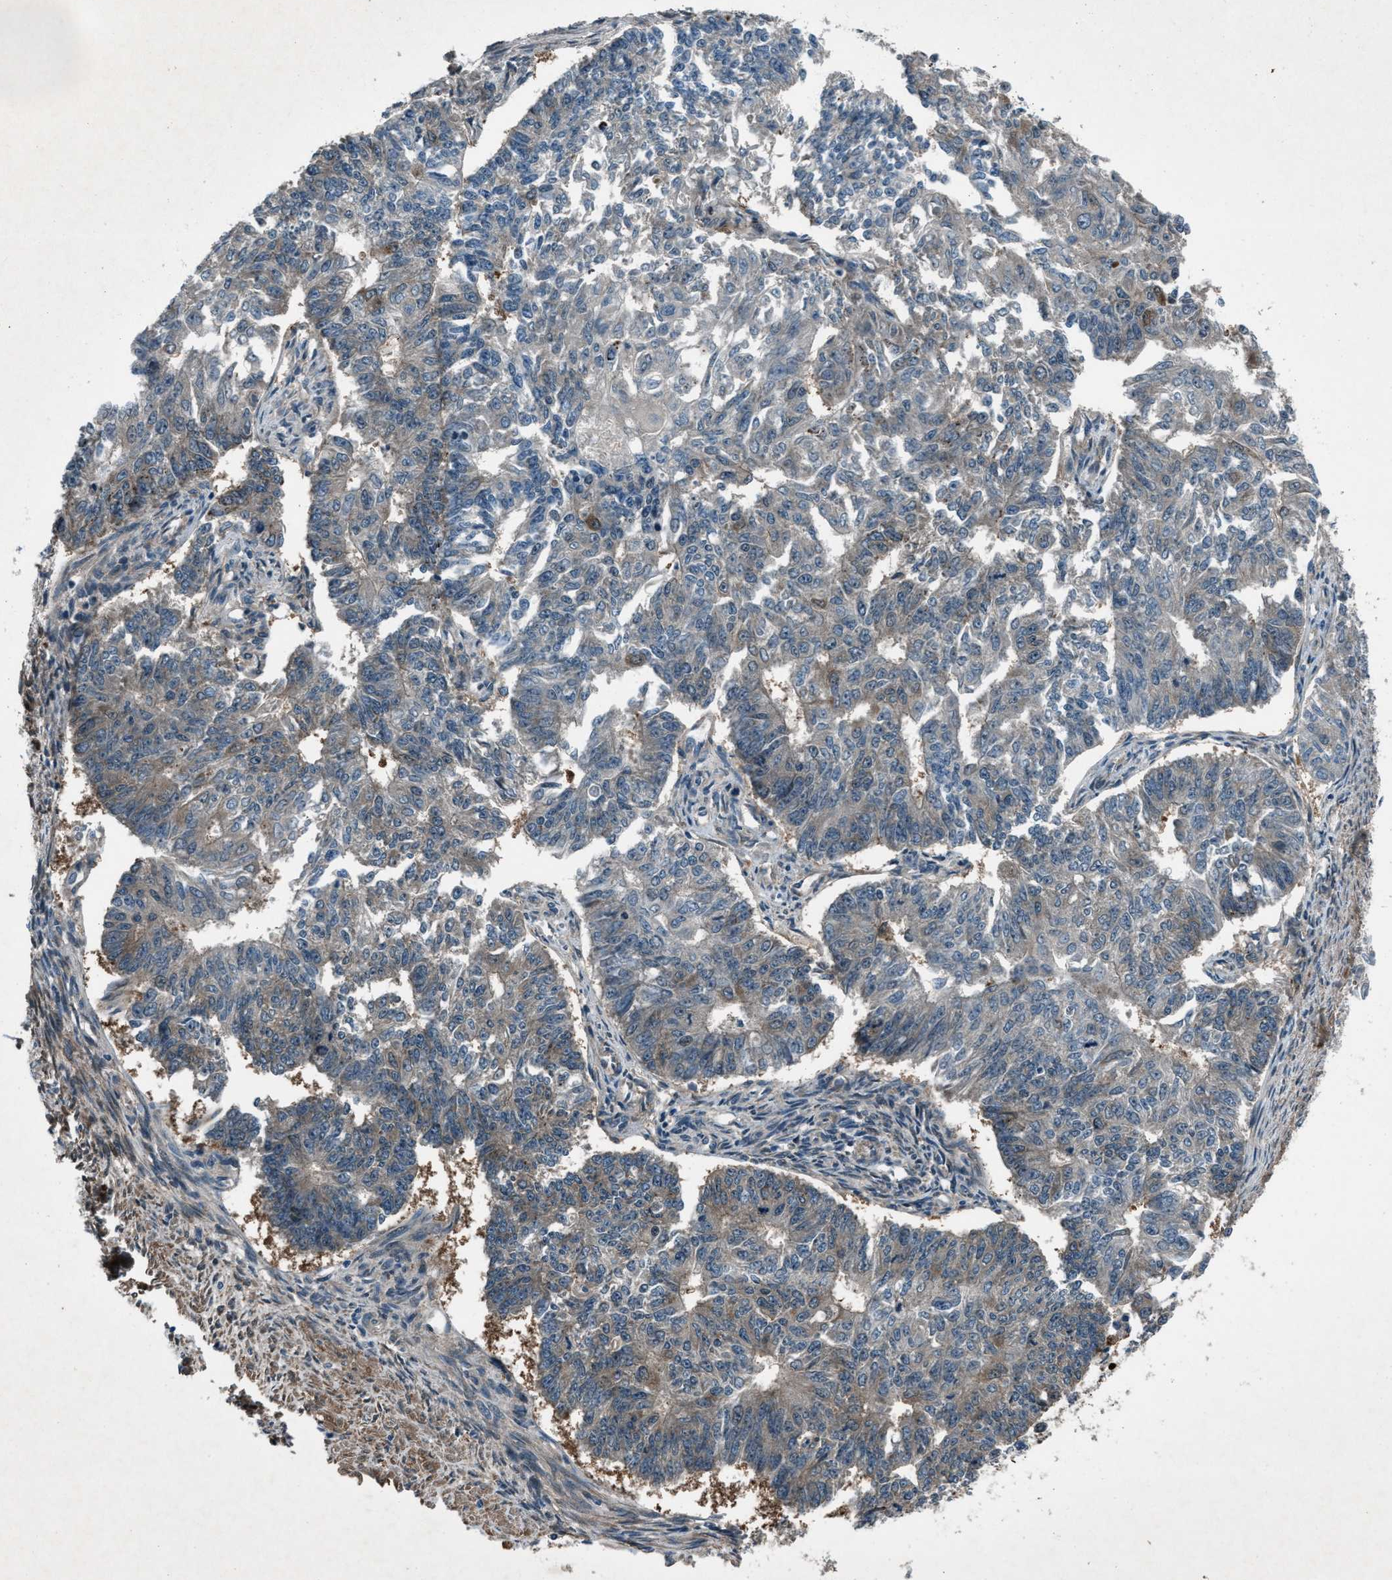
{"staining": {"intensity": "weak", "quantity": "<25%", "location": "cytoplasmic/membranous"}, "tissue": "endometrial cancer", "cell_type": "Tumor cells", "image_type": "cancer", "snomed": [{"axis": "morphology", "description": "Adenocarcinoma, NOS"}, {"axis": "topography", "description": "Endometrium"}], "caption": "Immunohistochemical staining of adenocarcinoma (endometrial) exhibits no significant staining in tumor cells.", "gene": "EPSTI1", "patient": {"sex": "female", "age": 32}}